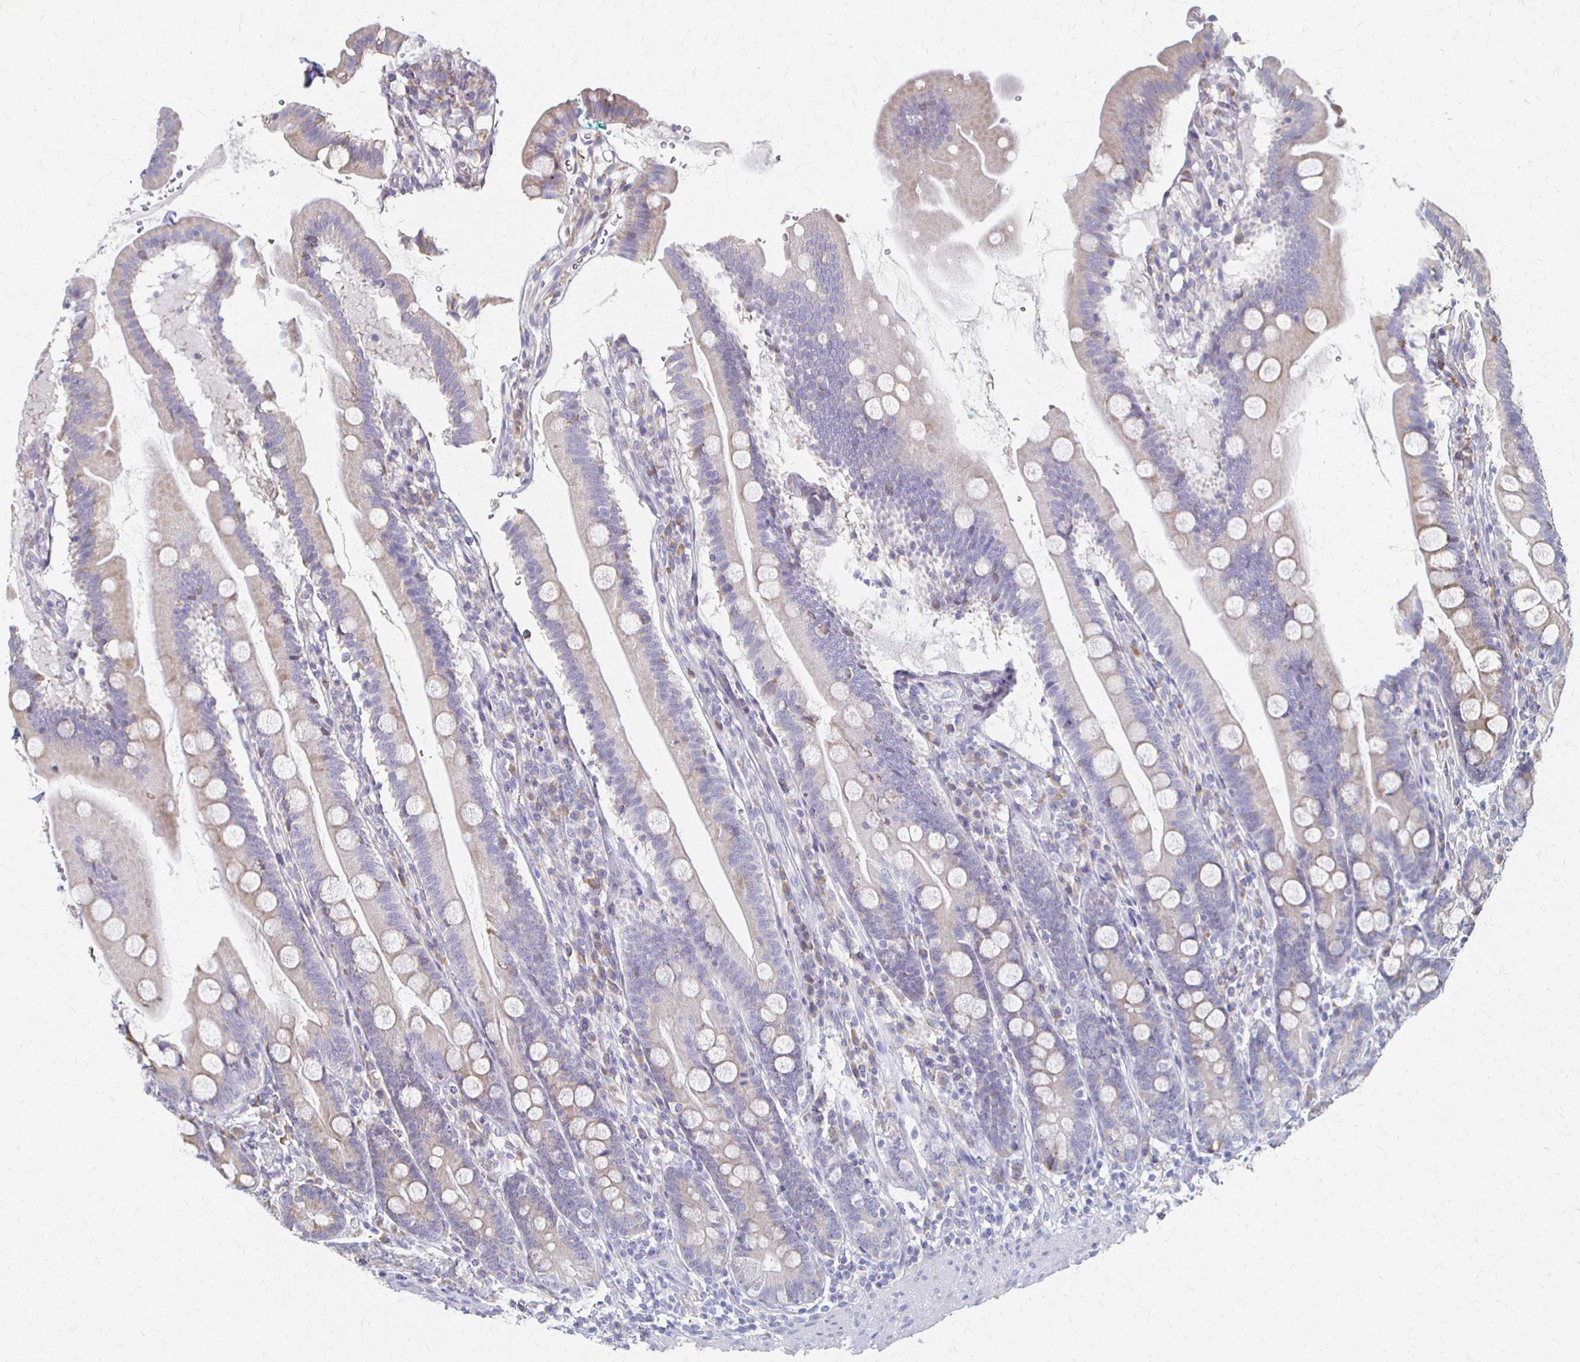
{"staining": {"intensity": "weak", "quantity": "<25%", "location": "cytoplasmic/membranous"}, "tissue": "duodenum", "cell_type": "Glandular cells", "image_type": "normal", "snomed": [{"axis": "morphology", "description": "Normal tissue, NOS"}, {"axis": "topography", "description": "Duodenum"}], "caption": "Glandular cells are negative for protein expression in normal human duodenum. (DAB immunohistochemistry with hematoxylin counter stain).", "gene": "ATP1A3", "patient": {"sex": "female", "age": 67}}